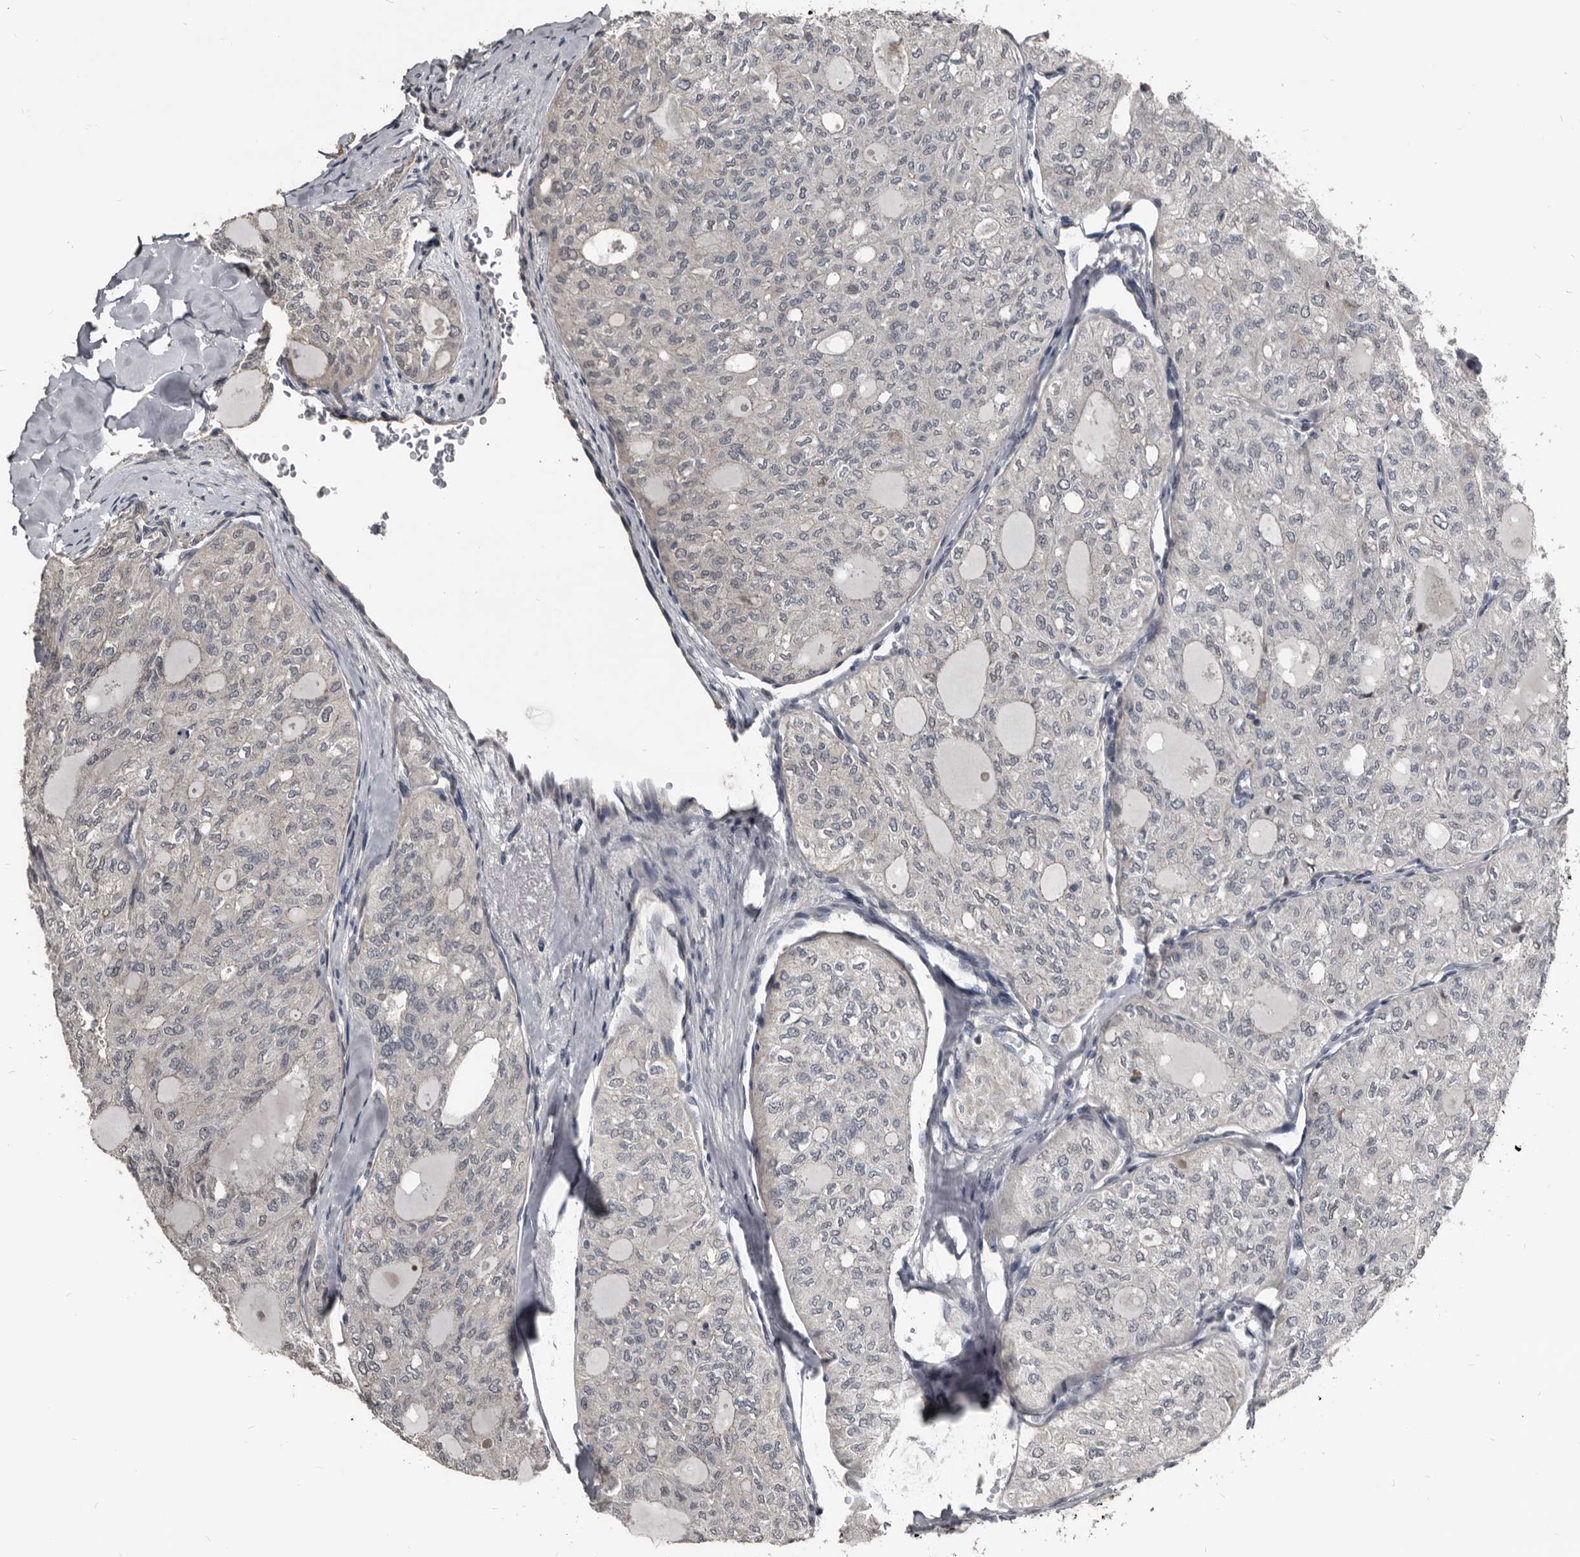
{"staining": {"intensity": "negative", "quantity": "none", "location": "none"}, "tissue": "thyroid cancer", "cell_type": "Tumor cells", "image_type": "cancer", "snomed": [{"axis": "morphology", "description": "Follicular adenoma carcinoma, NOS"}, {"axis": "topography", "description": "Thyroid gland"}], "caption": "Protein analysis of follicular adenoma carcinoma (thyroid) displays no significant positivity in tumor cells. (Brightfield microscopy of DAB immunohistochemistry at high magnification).", "gene": "DHPS", "patient": {"sex": "male", "age": 75}}